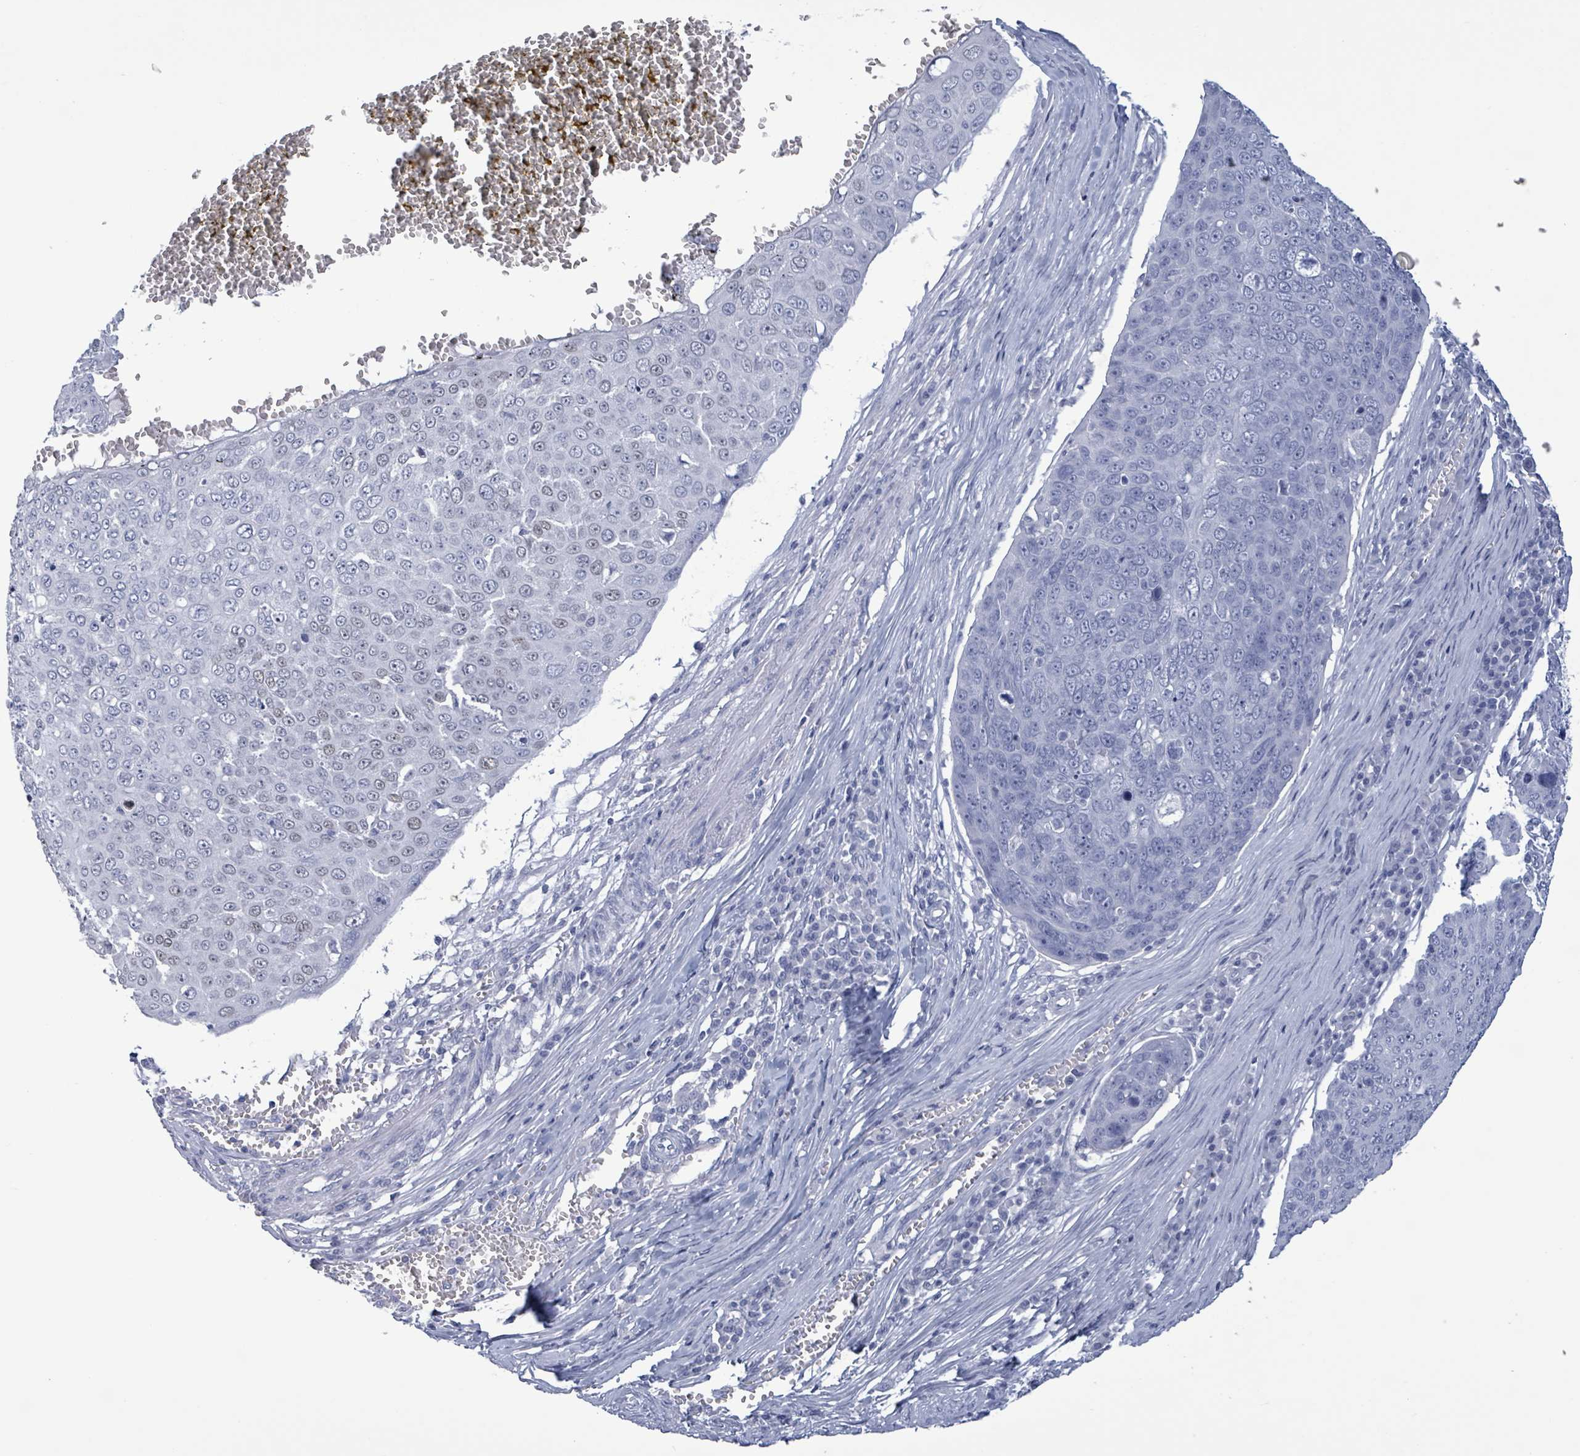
{"staining": {"intensity": "negative", "quantity": "none", "location": "none"}, "tissue": "skin cancer", "cell_type": "Tumor cells", "image_type": "cancer", "snomed": [{"axis": "morphology", "description": "Squamous cell carcinoma, NOS"}, {"axis": "topography", "description": "Skin"}], "caption": "Skin squamous cell carcinoma was stained to show a protein in brown. There is no significant positivity in tumor cells. (Stains: DAB immunohistochemistry with hematoxylin counter stain, Microscopy: brightfield microscopy at high magnification).", "gene": "NKX2-1", "patient": {"sex": "male", "age": 71}}